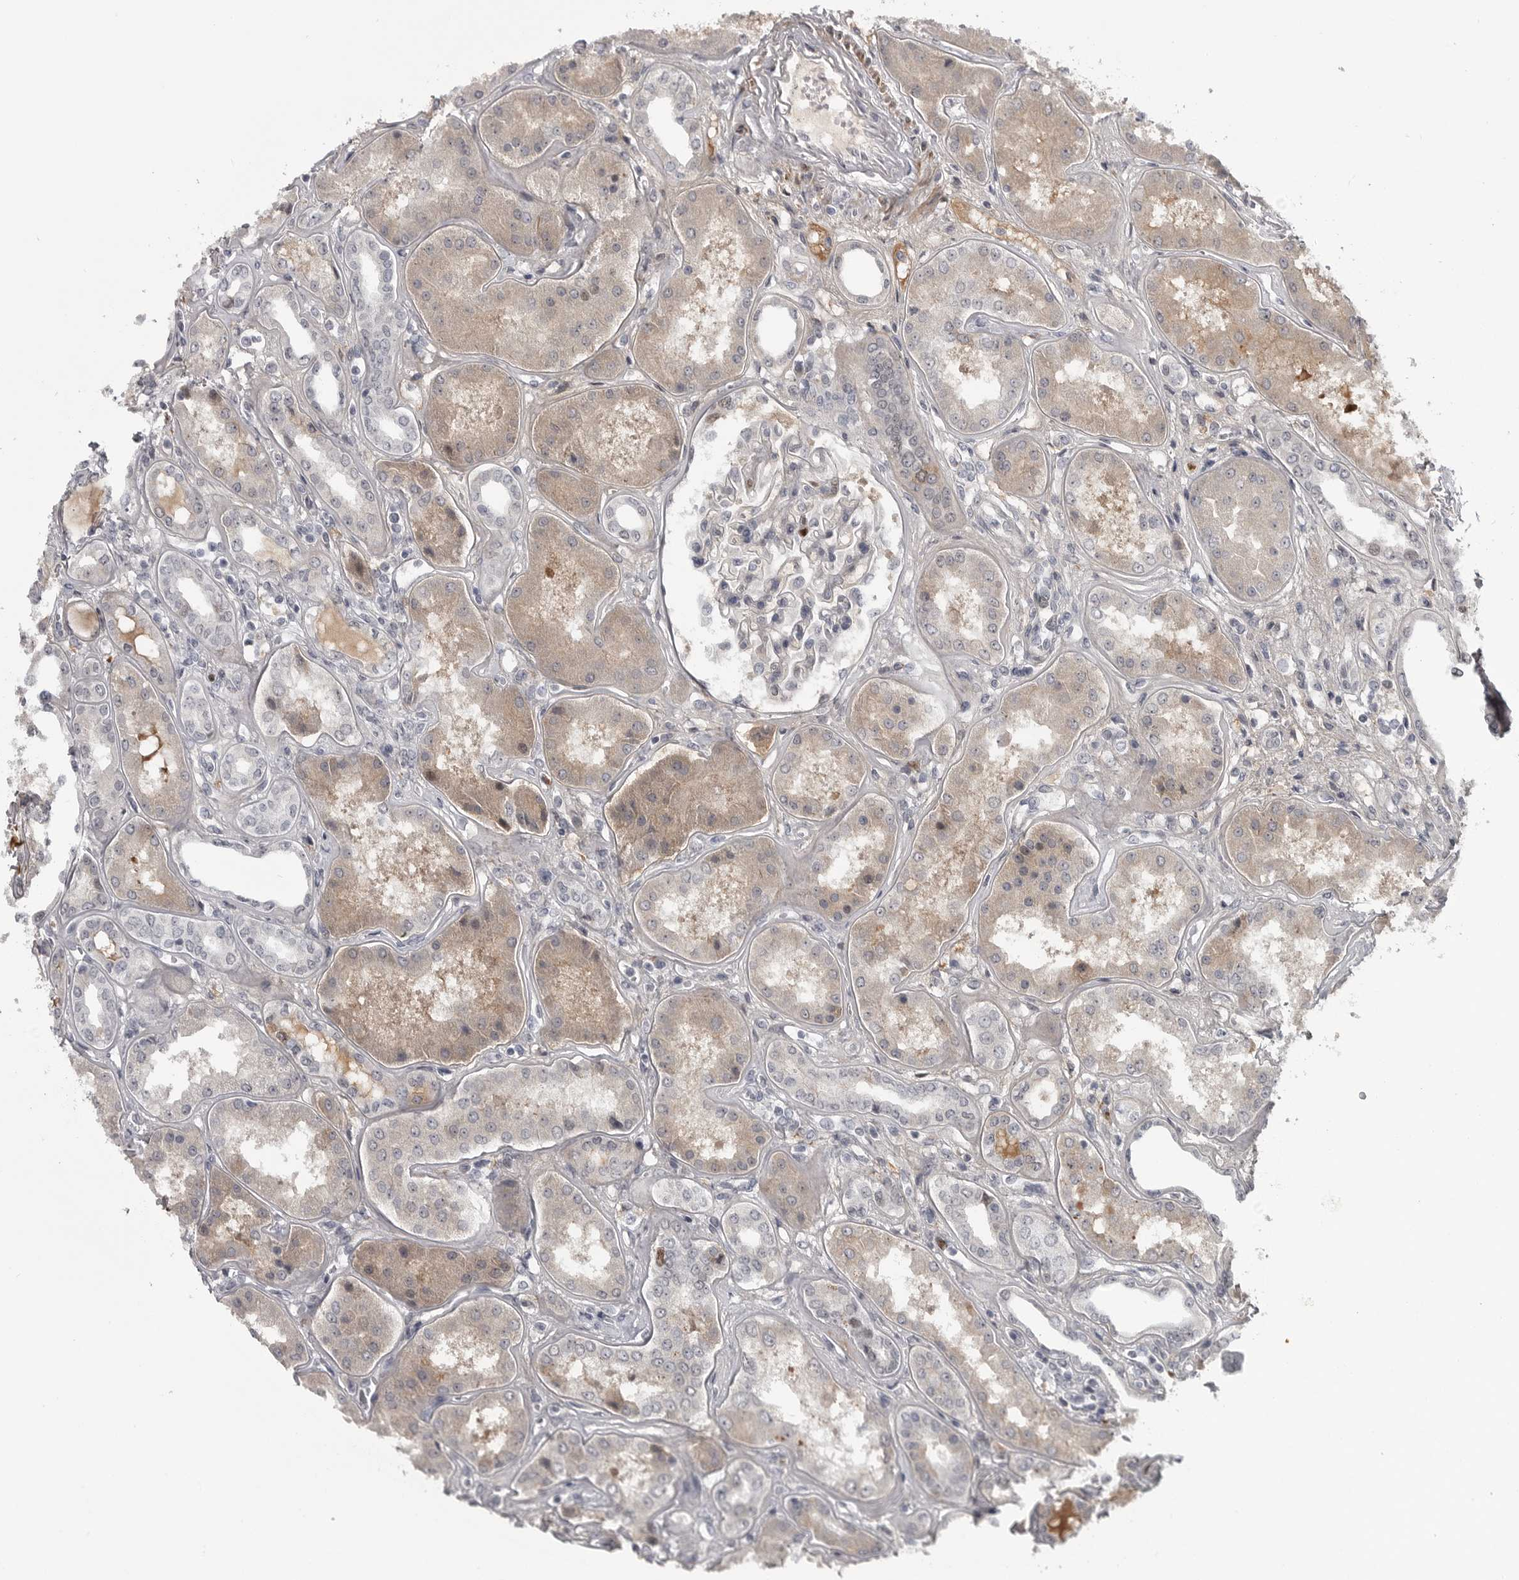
{"staining": {"intensity": "negative", "quantity": "none", "location": "none"}, "tissue": "kidney", "cell_type": "Cells in glomeruli", "image_type": "normal", "snomed": [{"axis": "morphology", "description": "Normal tissue, NOS"}, {"axis": "topography", "description": "Kidney"}], "caption": "Immunohistochemistry (IHC) histopathology image of normal kidney stained for a protein (brown), which shows no positivity in cells in glomeruli. (Immunohistochemistry (IHC), brightfield microscopy, high magnification).", "gene": "ZNF277", "patient": {"sex": "female", "age": 56}}